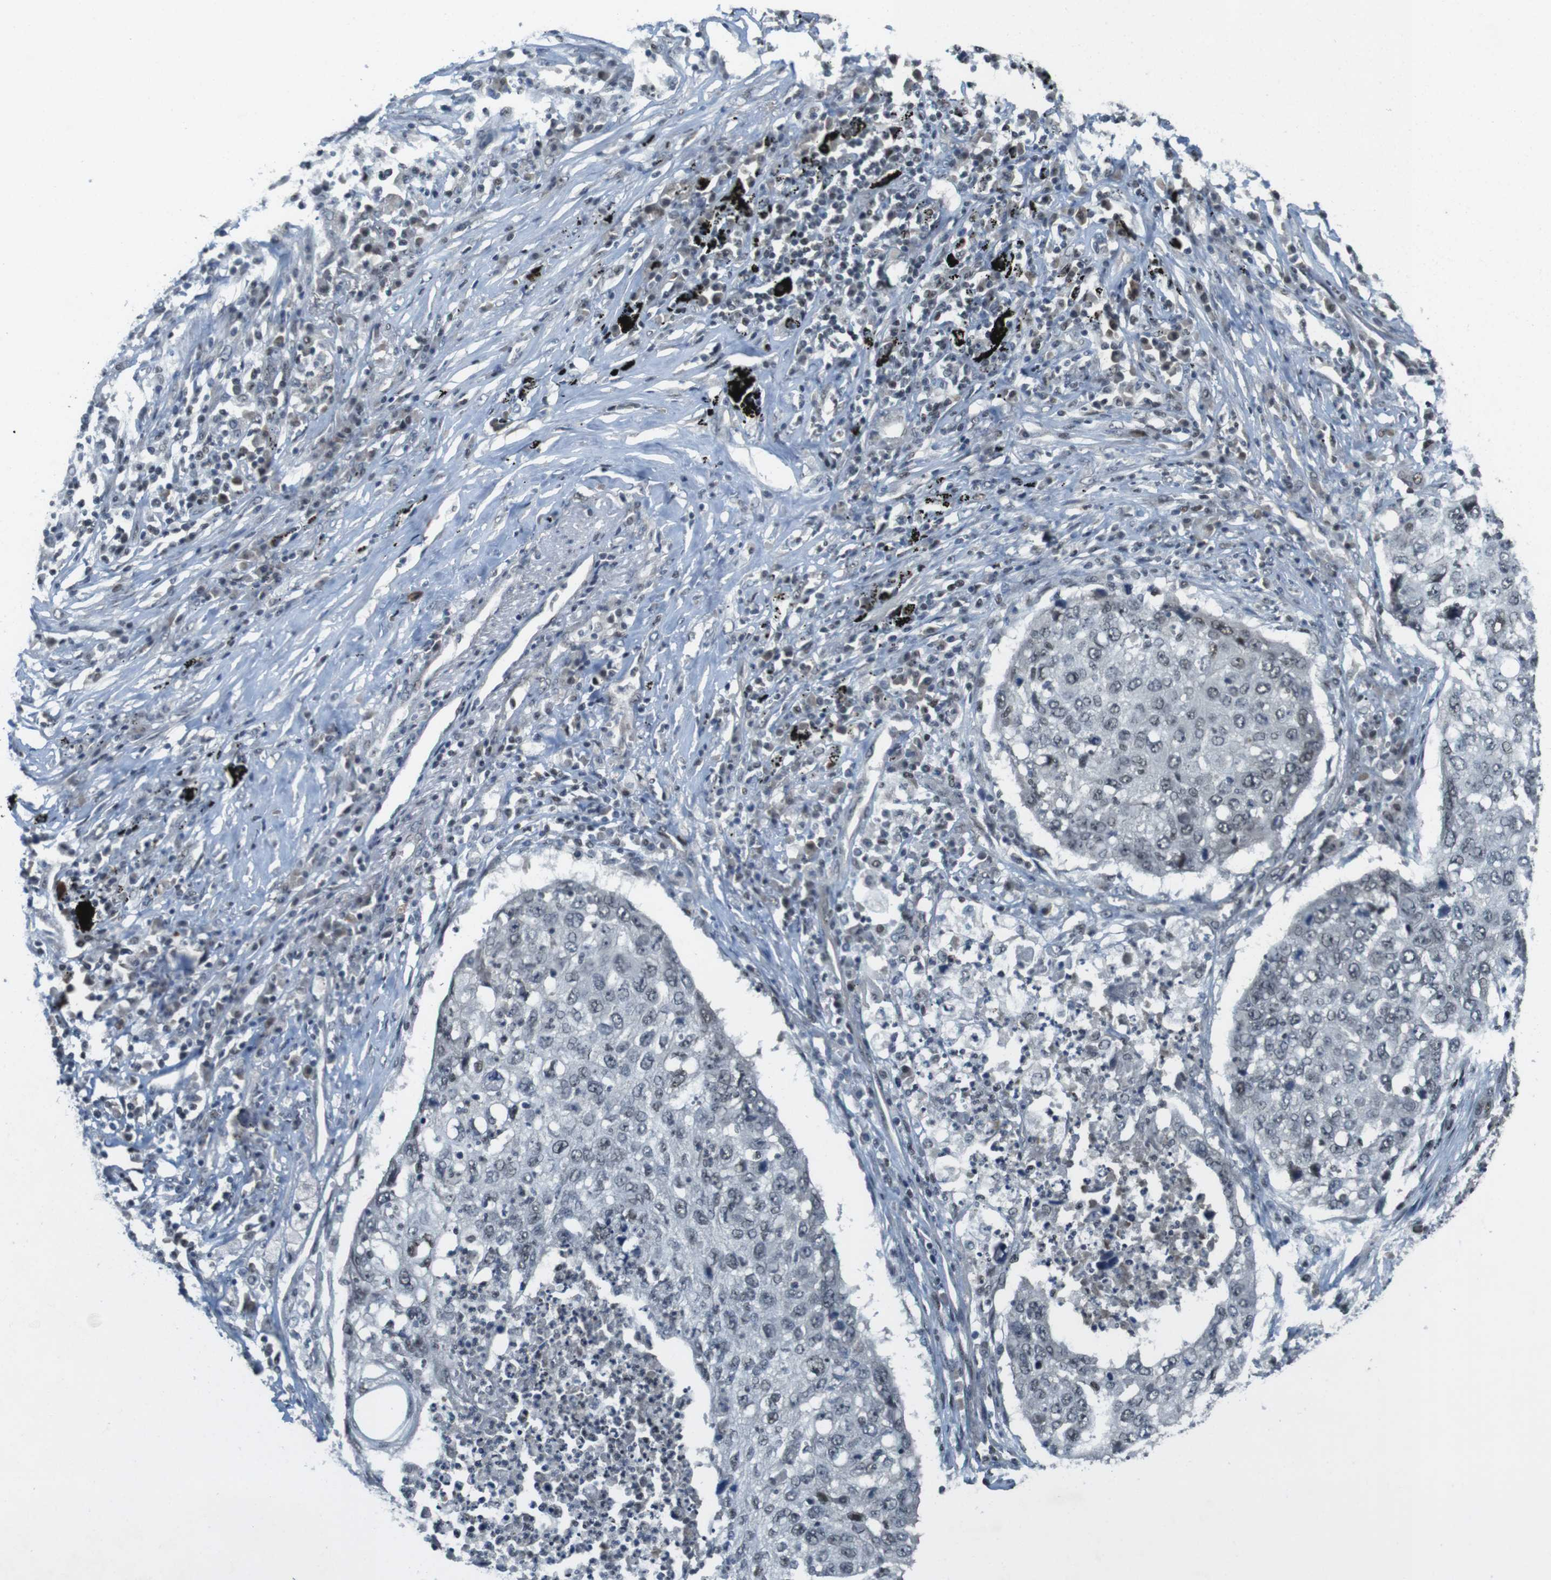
{"staining": {"intensity": "weak", "quantity": "<25%", "location": "nuclear"}, "tissue": "lung cancer", "cell_type": "Tumor cells", "image_type": "cancer", "snomed": [{"axis": "morphology", "description": "Squamous cell carcinoma, NOS"}, {"axis": "topography", "description": "Lung"}], "caption": "A high-resolution photomicrograph shows immunohistochemistry (IHC) staining of lung squamous cell carcinoma, which shows no significant positivity in tumor cells. (DAB (3,3'-diaminobenzidine) immunohistochemistry (IHC) visualized using brightfield microscopy, high magnification).", "gene": "MAPKAPK5", "patient": {"sex": "female", "age": 63}}